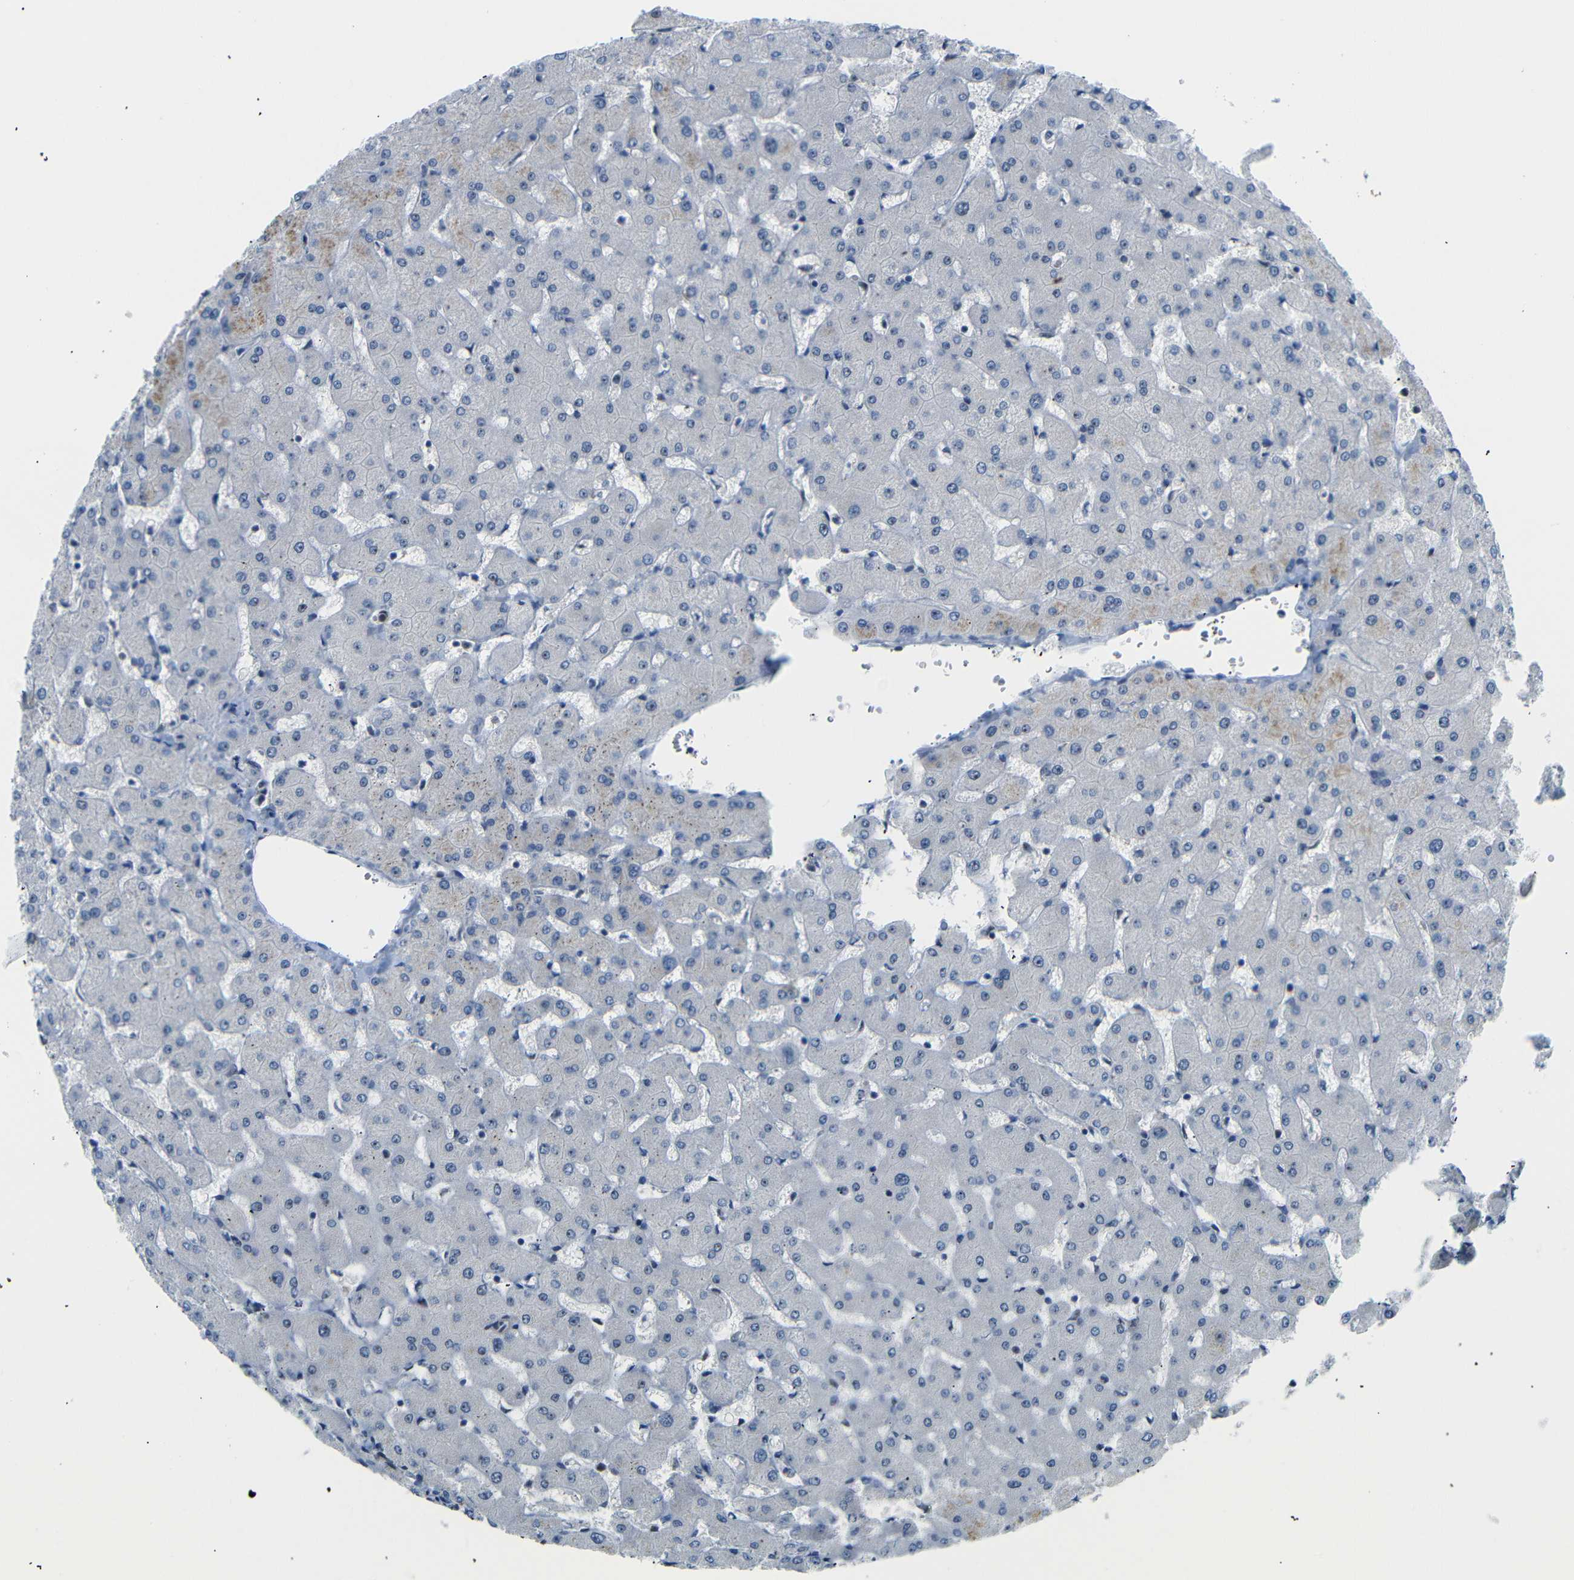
{"staining": {"intensity": "negative", "quantity": "none", "location": "none"}, "tissue": "liver", "cell_type": "Cholangiocytes", "image_type": "normal", "snomed": [{"axis": "morphology", "description": "Normal tissue, NOS"}, {"axis": "topography", "description": "Liver"}], "caption": "A micrograph of liver stained for a protein reveals no brown staining in cholangiocytes. Nuclei are stained in blue.", "gene": "PARN", "patient": {"sex": "female", "age": 63}}